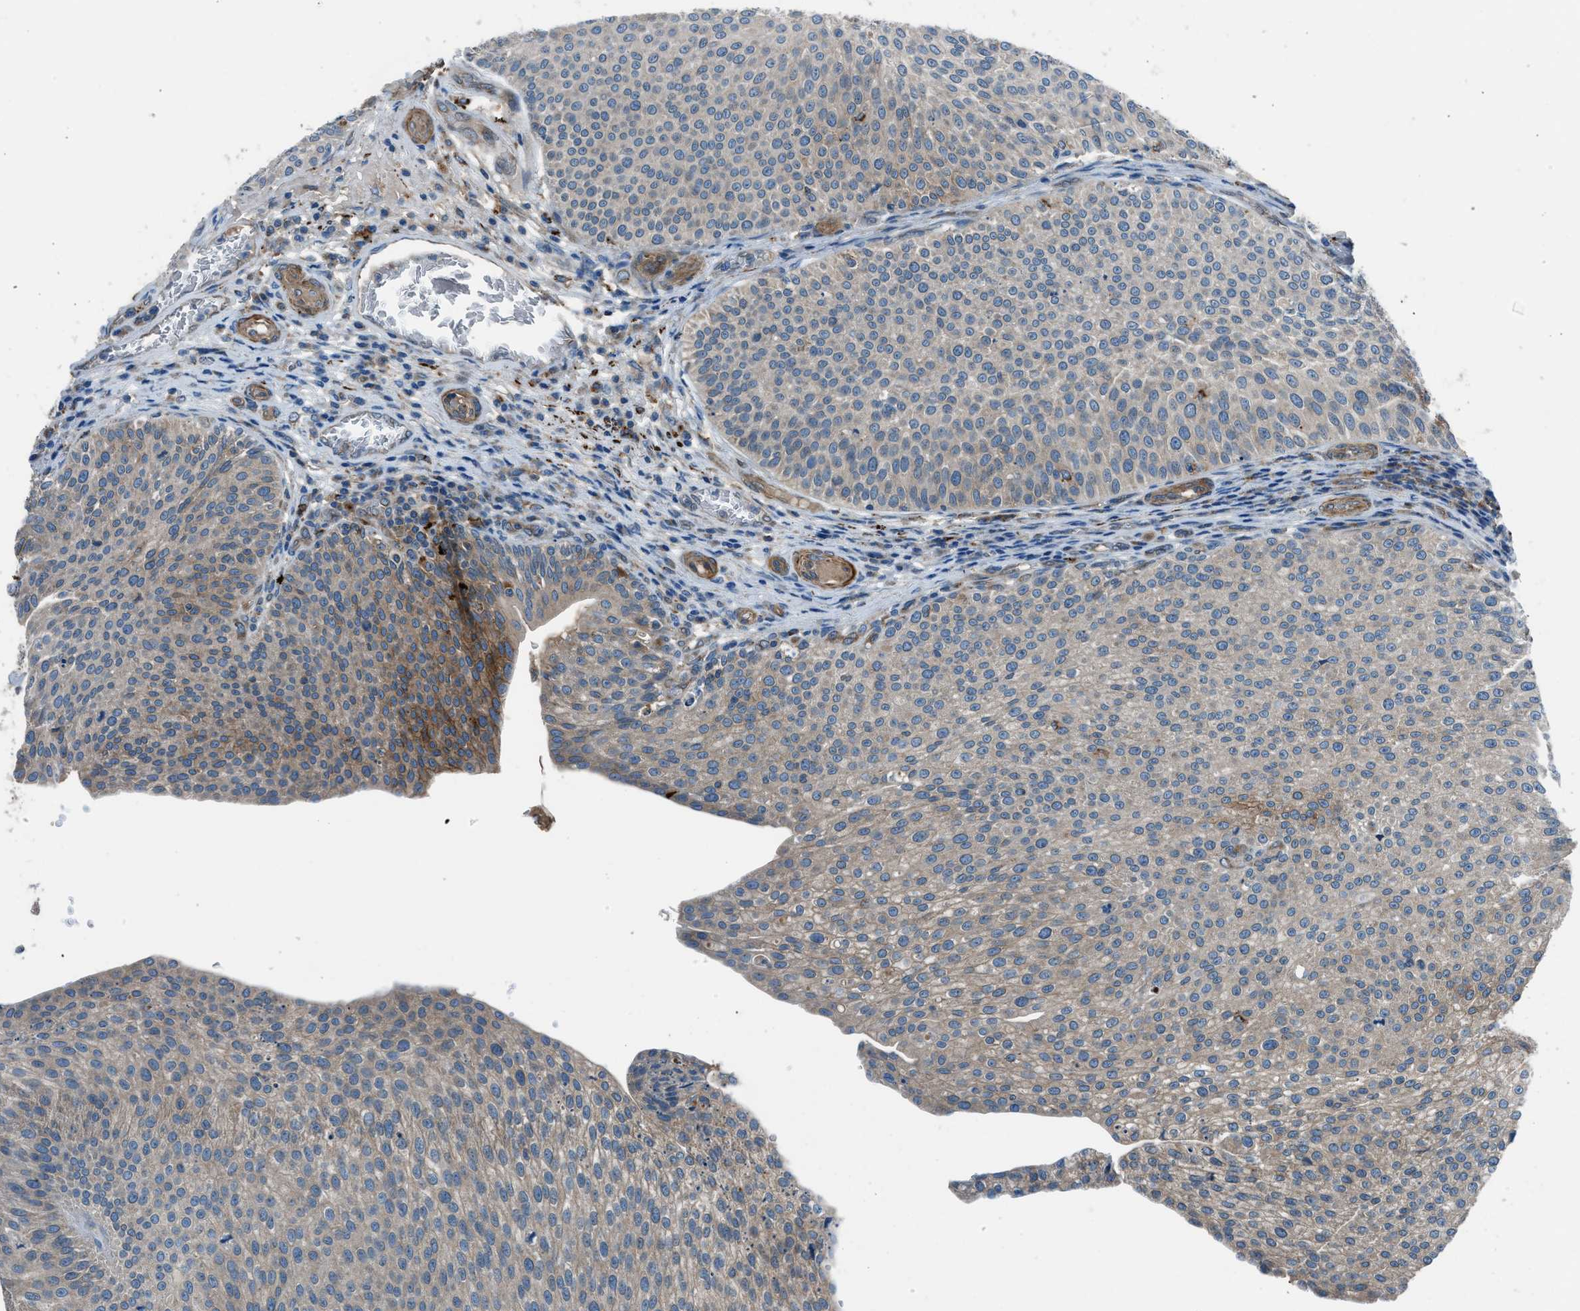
{"staining": {"intensity": "moderate", "quantity": "<25%", "location": "cytoplasmic/membranous"}, "tissue": "urothelial cancer", "cell_type": "Tumor cells", "image_type": "cancer", "snomed": [{"axis": "morphology", "description": "Urothelial carcinoma, Low grade"}, {"axis": "topography", "description": "Smooth muscle"}, {"axis": "topography", "description": "Urinary bladder"}], "caption": "Protein staining reveals moderate cytoplasmic/membranous expression in about <25% of tumor cells in urothelial cancer.", "gene": "LMBR1", "patient": {"sex": "male", "age": 60}}